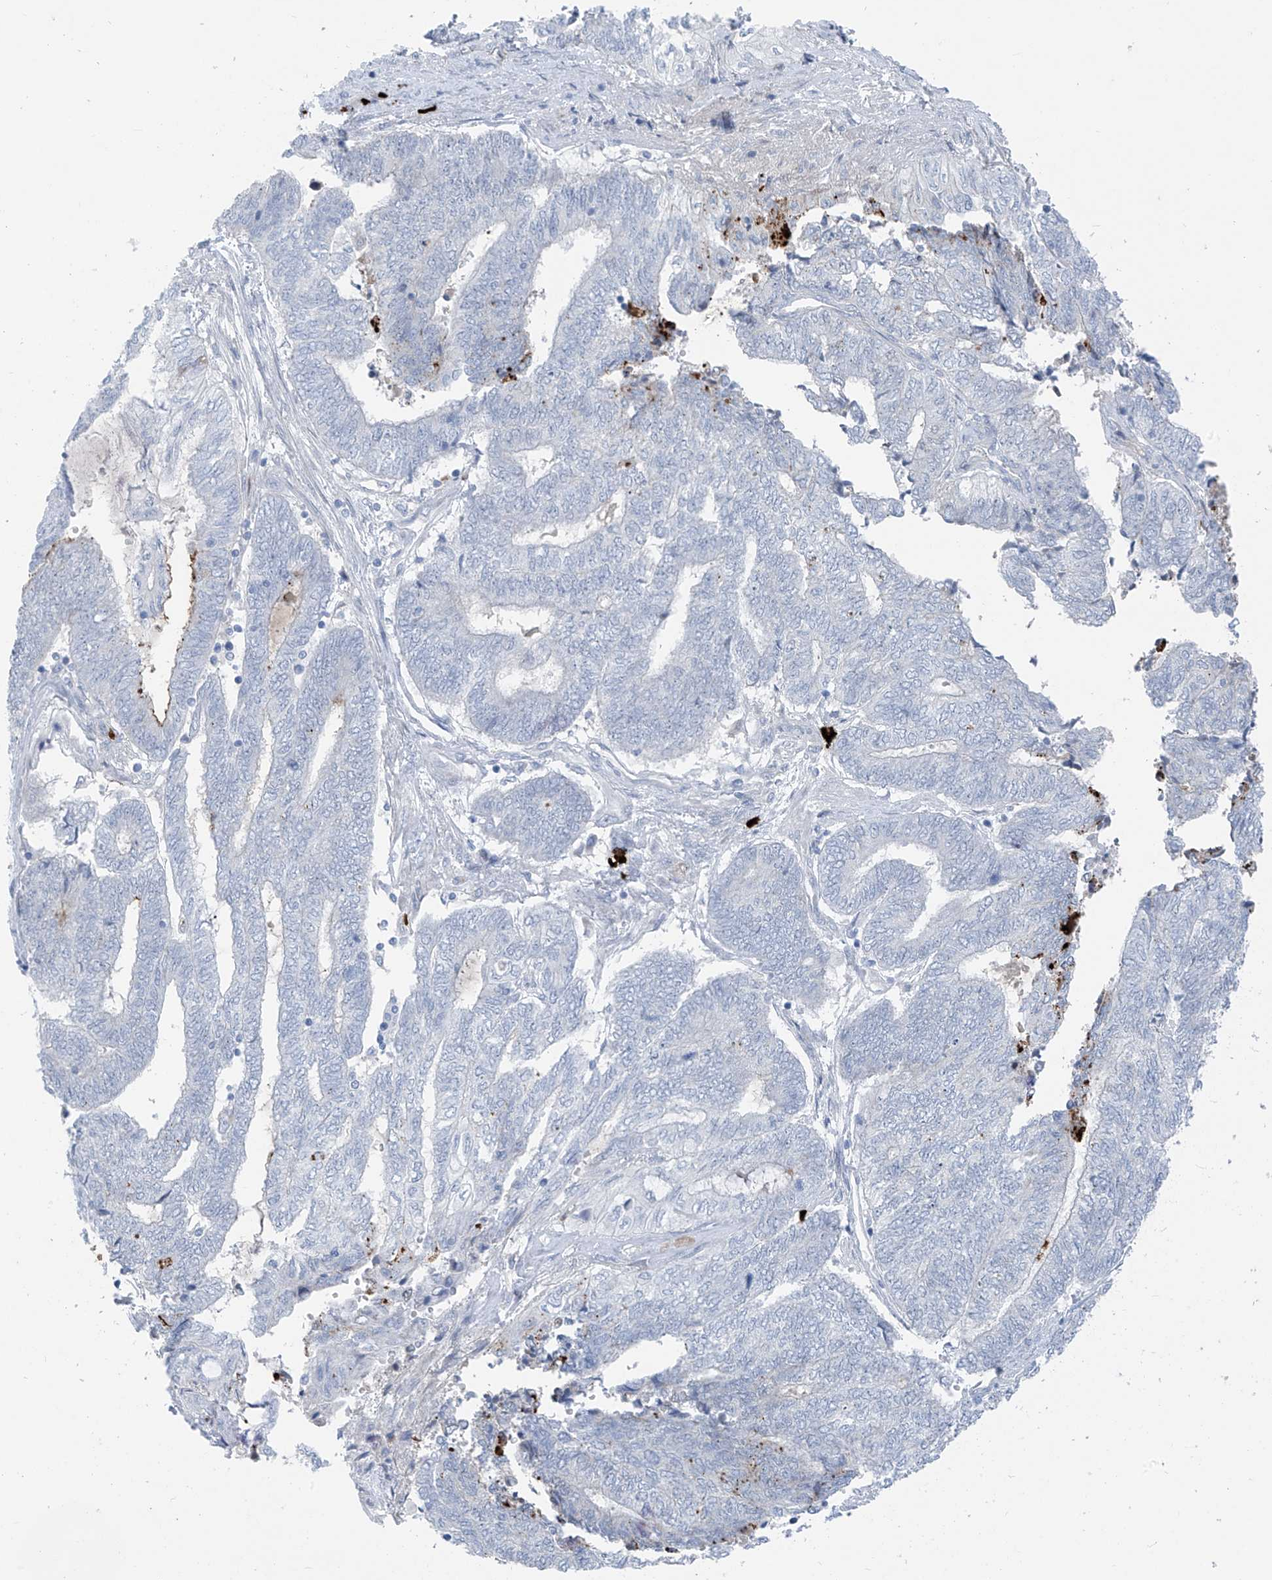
{"staining": {"intensity": "negative", "quantity": "none", "location": "none"}, "tissue": "endometrial cancer", "cell_type": "Tumor cells", "image_type": "cancer", "snomed": [{"axis": "morphology", "description": "Adenocarcinoma, NOS"}, {"axis": "topography", "description": "Uterus"}, {"axis": "topography", "description": "Endometrium"}], "caption": "DAB (3,3'-diaminobenzidine) immunohistochemical staining of human endometrial adenocarcinoma demonstrates no significant staining in tumor cells.", "gene": "ZNF793", "patient": {"sex": "female", "age": 70}}